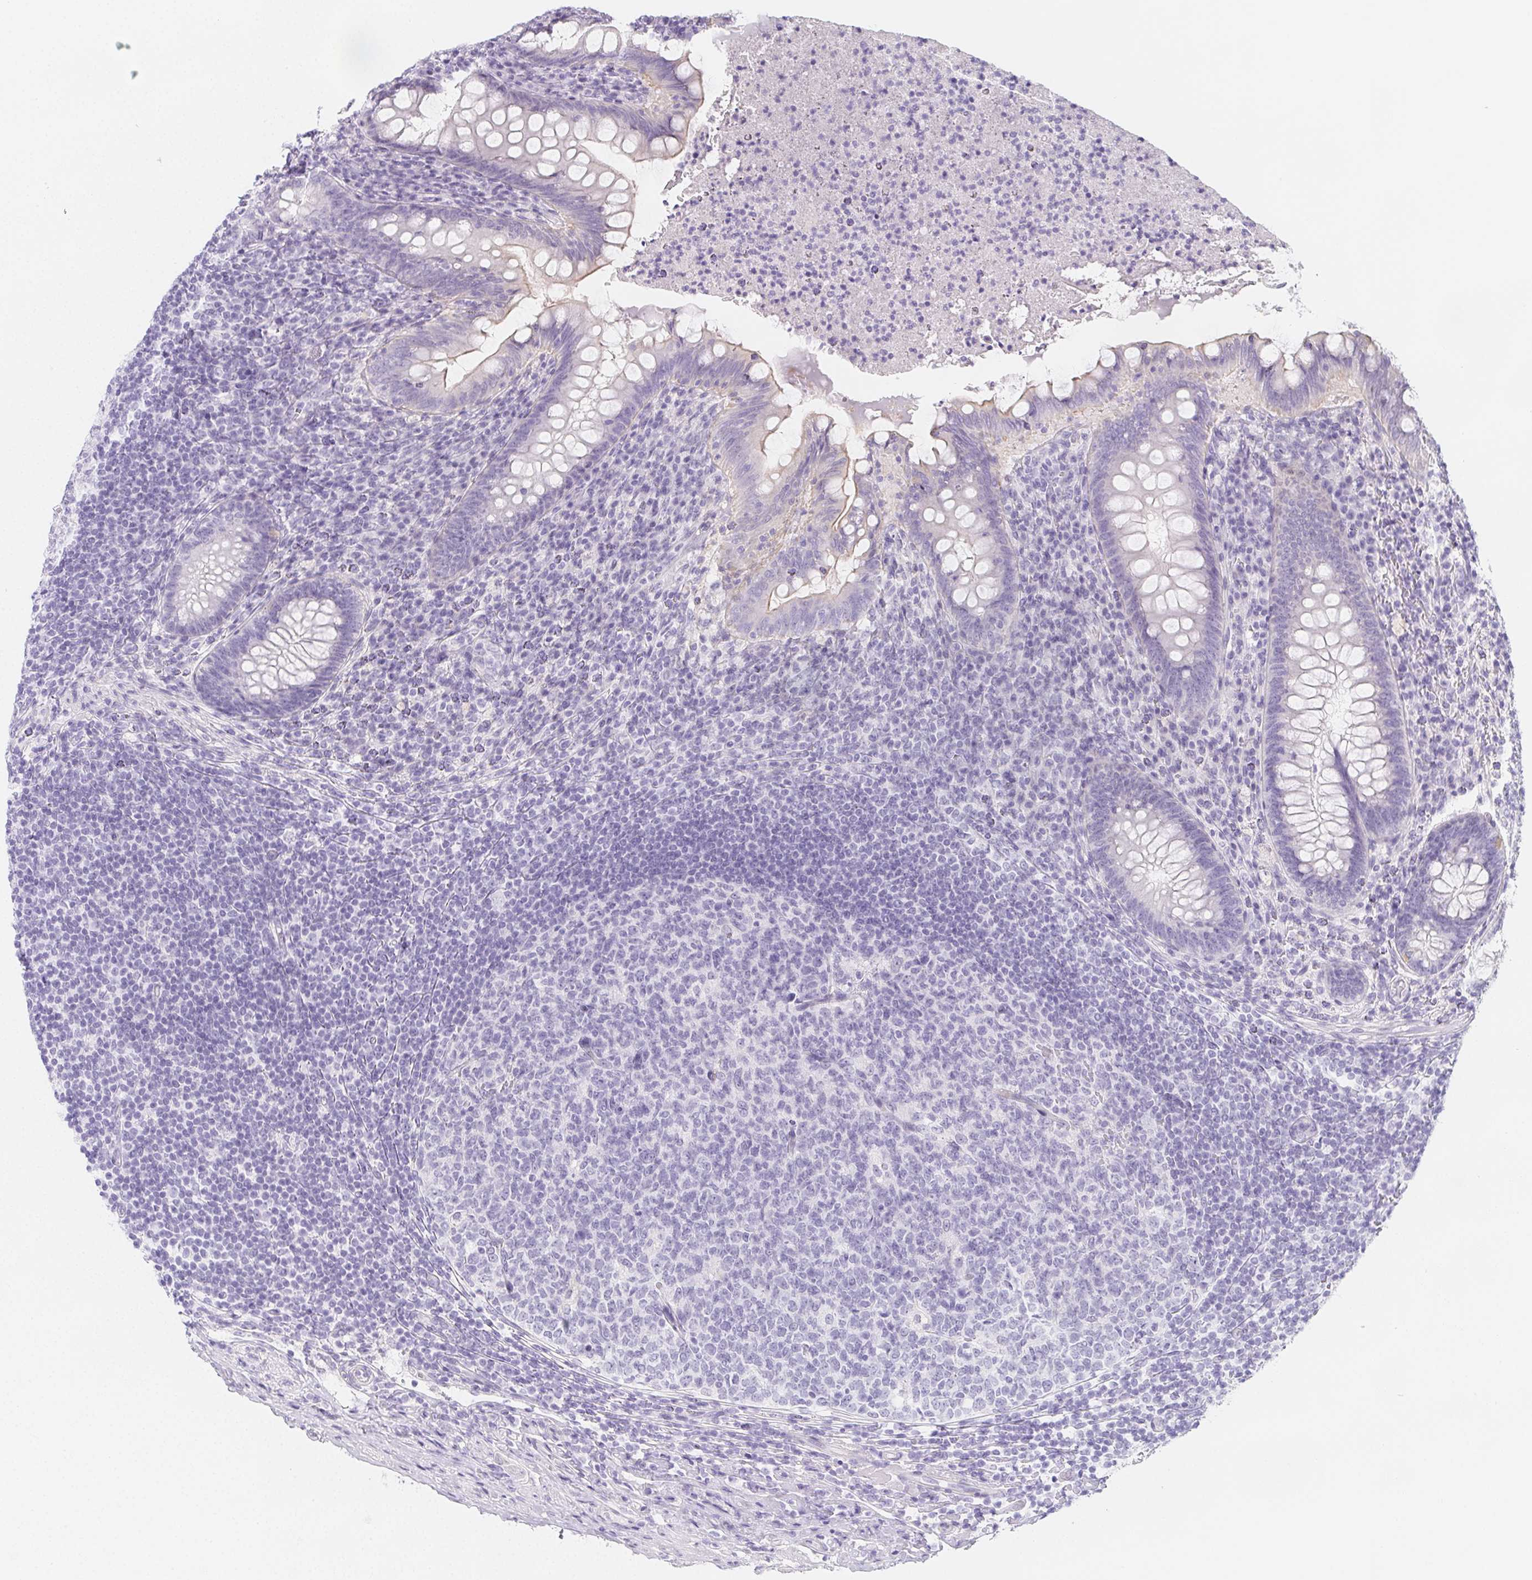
{"staining": {"intensity": "negative", "quantity": "none", "location": "none"}, "tissue": "appendix", "cell_type": "Glandular cells", "image_type": "normal", "snomed": [{"axis": "morphology", "description": "Normal tissue, NOS"}, {"axis": "topography", "description": "Appendix"}], "caption": "There is no significant expression in glandular cells of appendix. (DAB (3,3'-diaminobenzidine) immunohistochemistry with hematoxylin counter stain).", "gene": "ZBBX", "patient": {"sex": "male", "age": 47}}